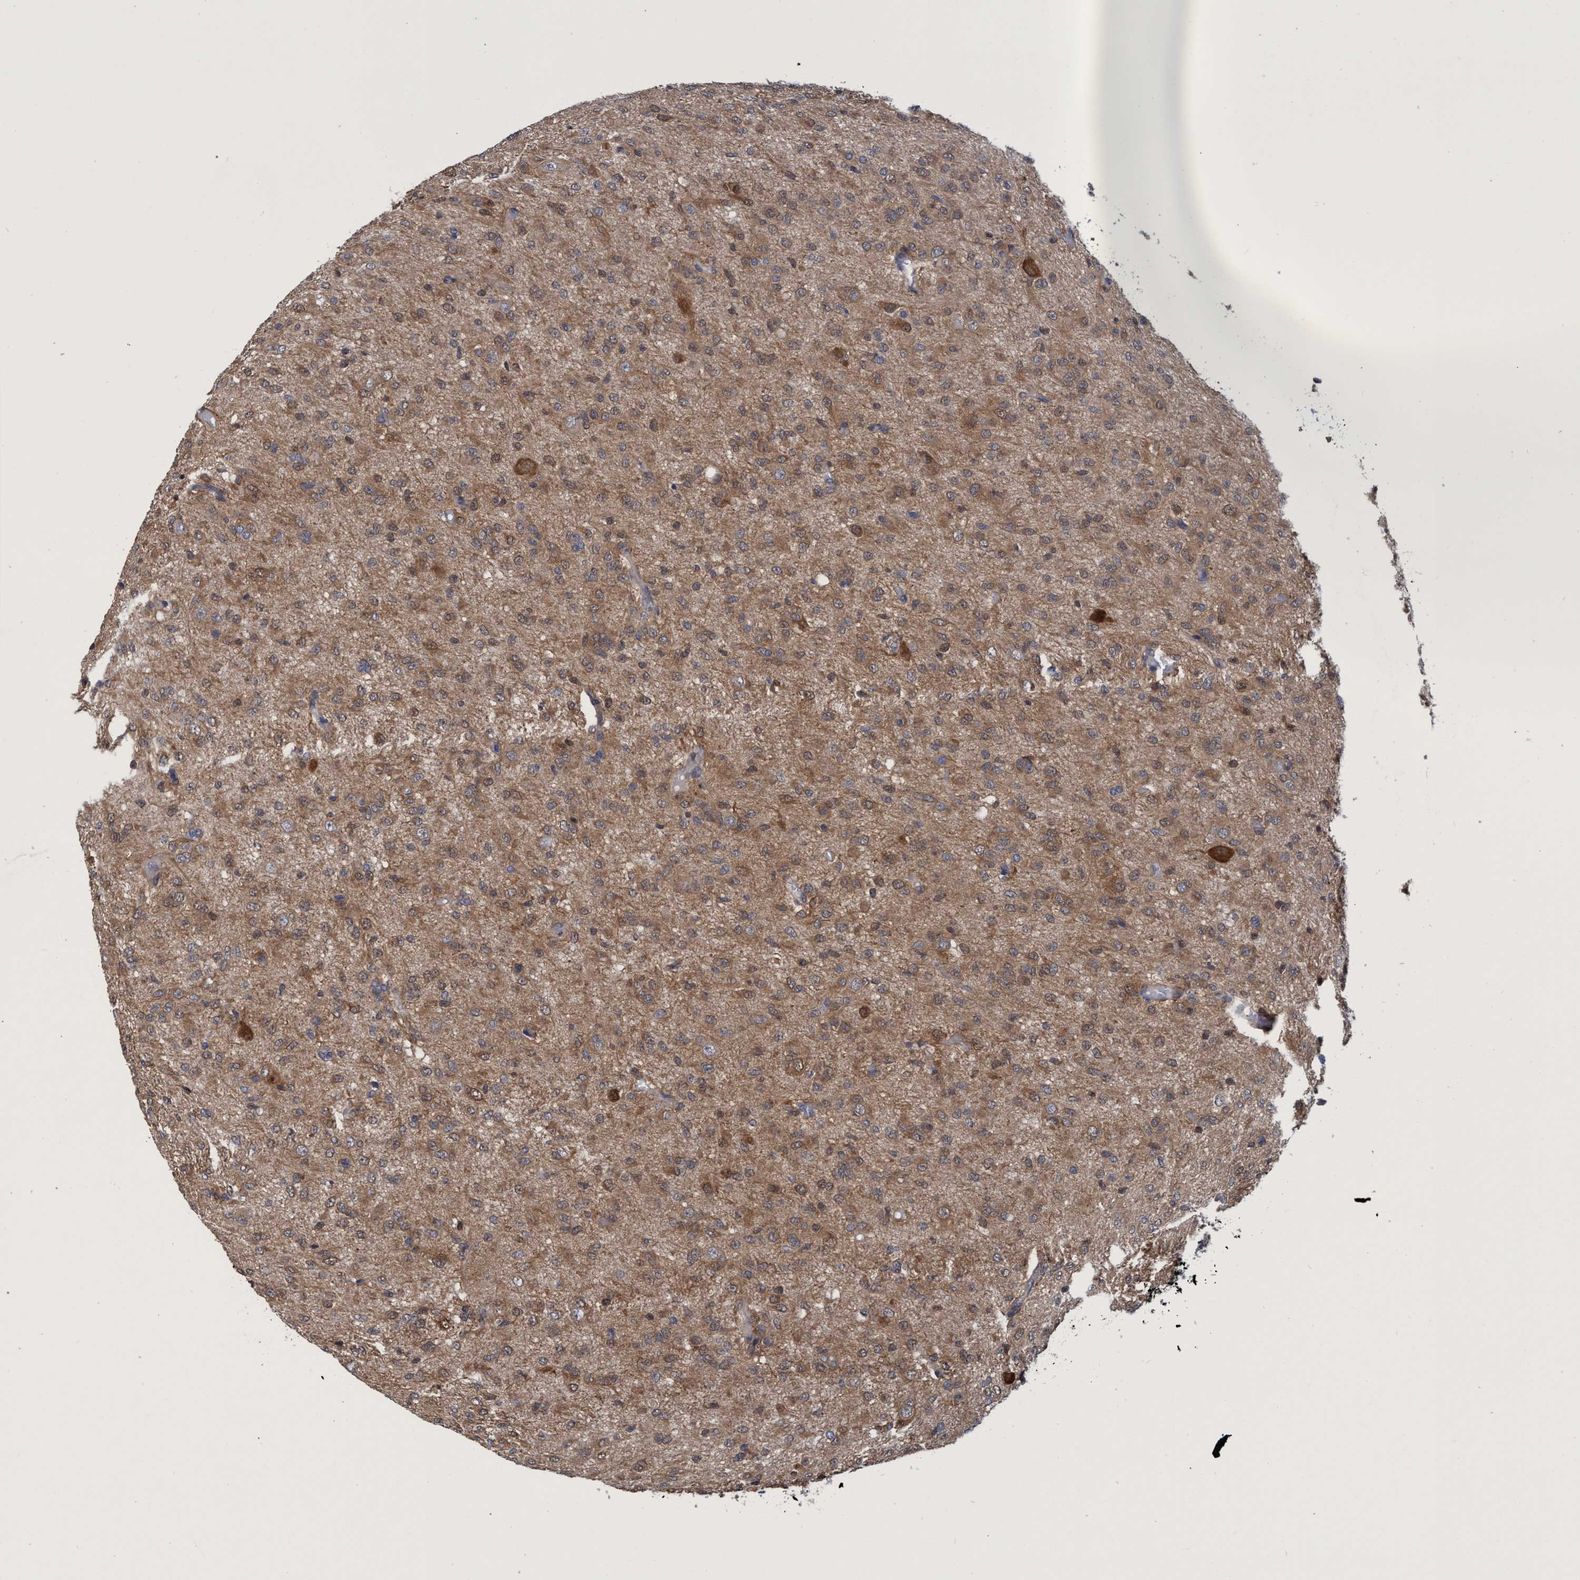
{"staining": {"intensity": "moderate", "quantity": ">75%", "location": "cytoplasmic/membranous"}, "tissue": "glioma", "cell_type": "Tumor cells", "image_type": "cancer", "snomed": [{"axis": "morphology", "description": "Glioma, malignant, High grade"}, {"axis": "topography", "description": "Brain"}], "caption": "High-grade glioma (malignant) stained with a brown dye reveals moderate cytoplasmic/membranous positive positivity in about >75% of tumor cells.", "gene": "PNPO", "patient": {"sex": "female", "age": 59}}